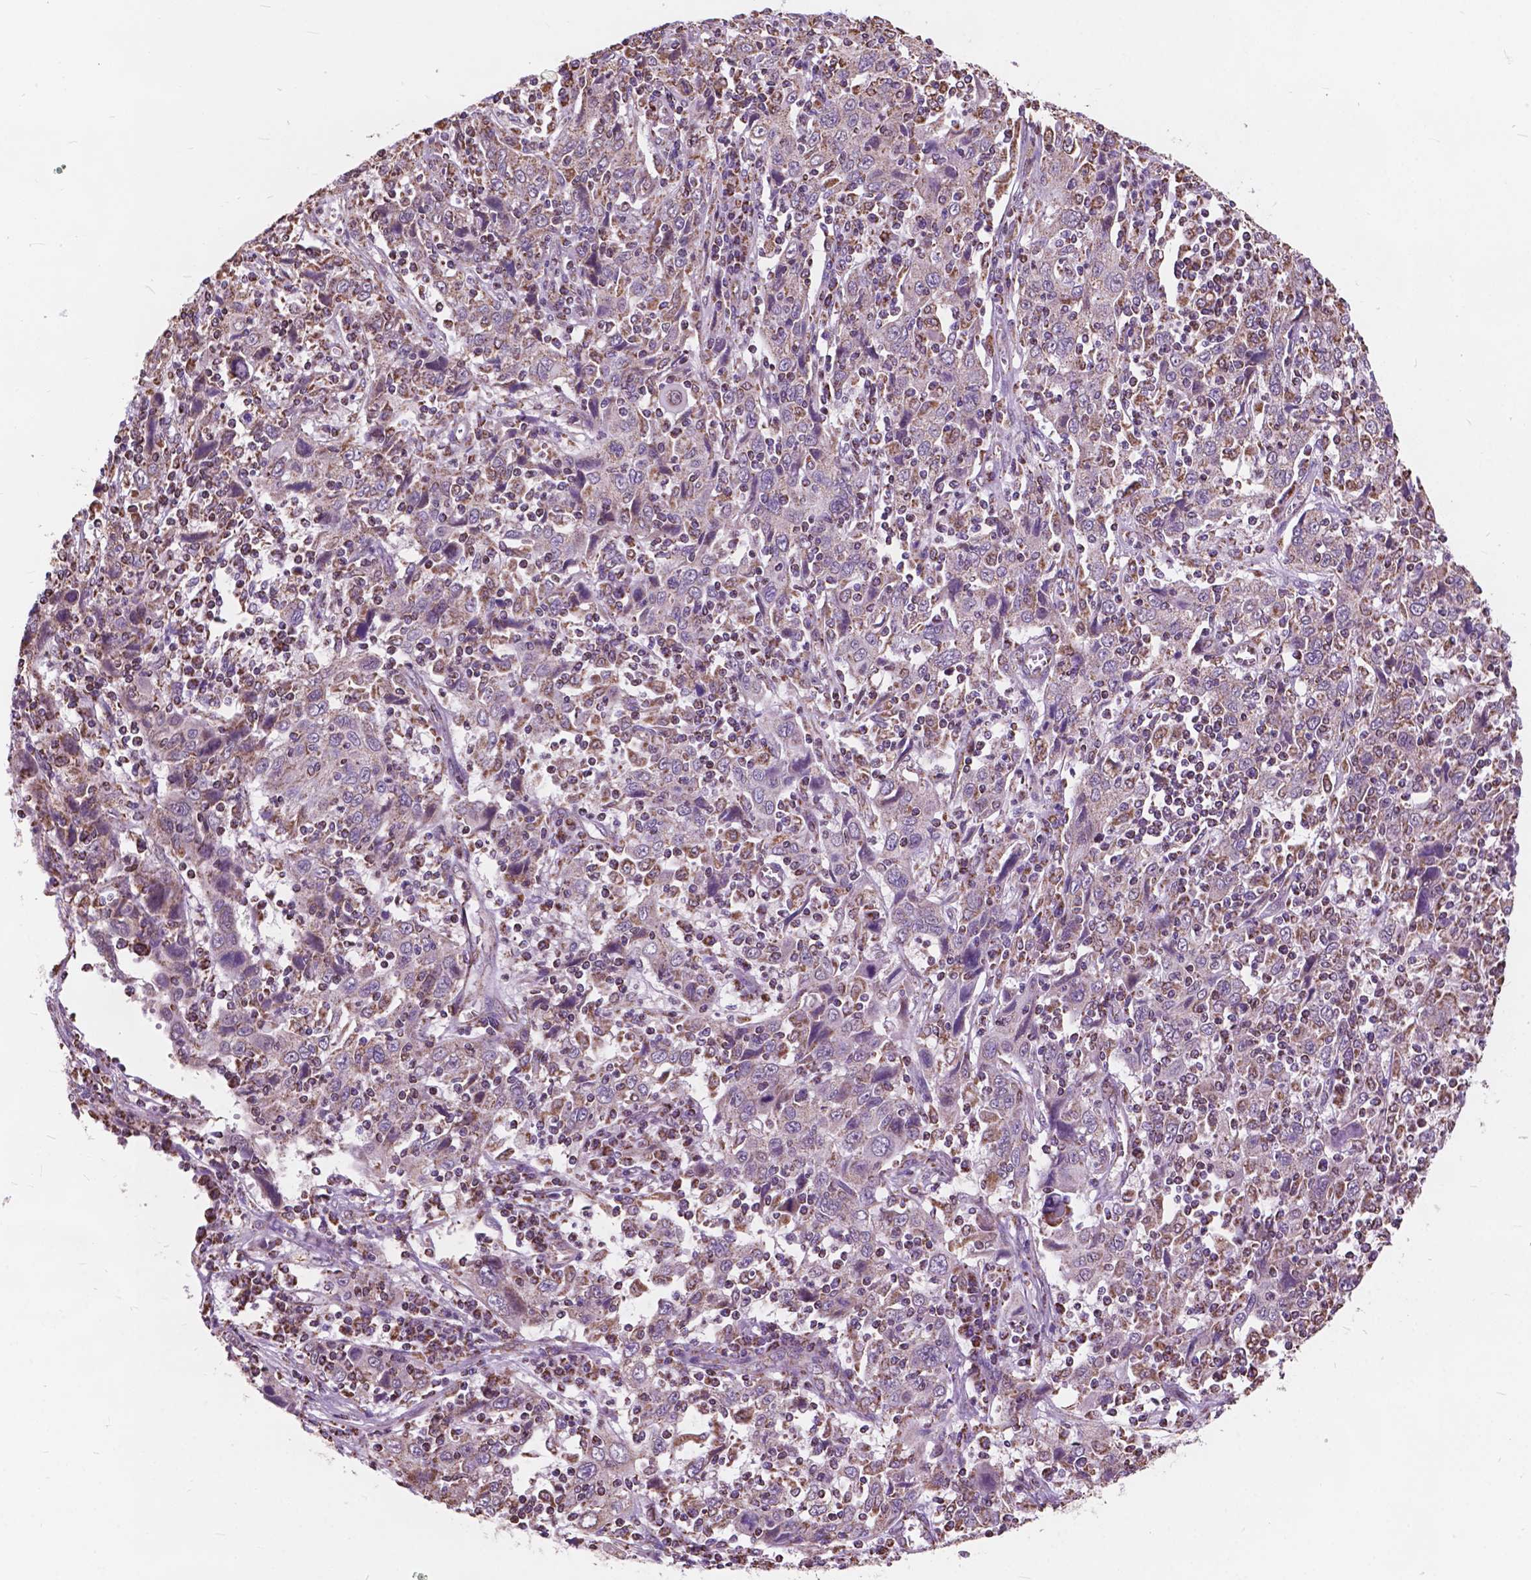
{"staining": {"intensity": "moderate", "quantity": "<25%", "location": "cytoplasmic/membranous"}, "tissue": "cervical cancer", "cell_type": "Tumor cells", "image_type": "cancer", "snomed": [{"axis": "morphology", "description": "Squamous cell carcinoma, NOS"}, {"axis": "topography", "description": "Cervix"}], "caption": "An immunohistochemistry image of neoplastic tissue is shown. Protein staining in brown labels moderate cytoplasmic/membranous positivity in squamous cell carcinoma (cervical) within tumor cells.", "gene": "SCOC", "patient": {"sex": "female", "age": 46}}